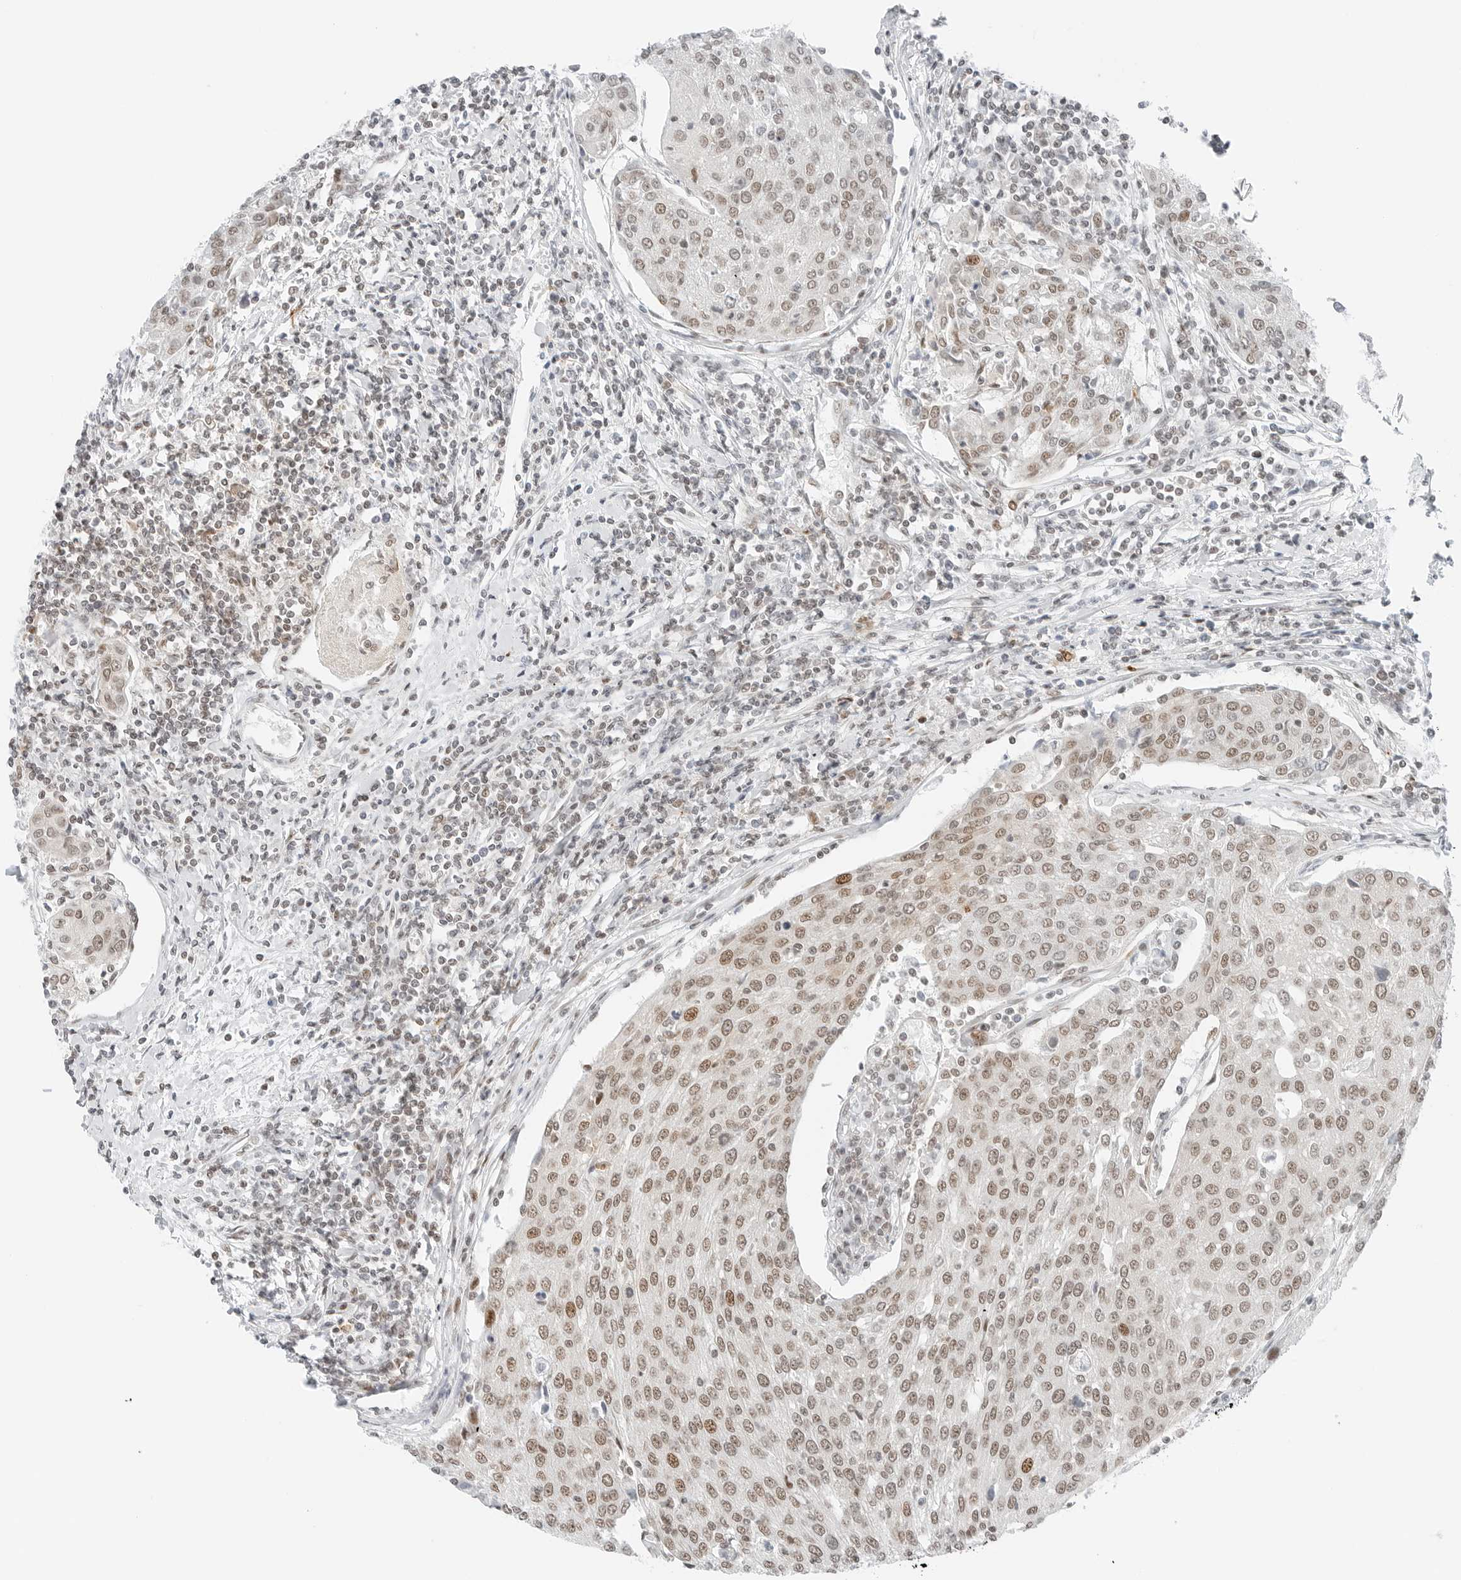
{"staining": {"intensity": "moderate", "quantity": "25%-75%", "location": "nuclear"}, "tissue": "urothelial cancer", "cell_type": "Tumor cells", "image_type": "cancer", "snomed": [{"axis": "morphology", "description": "Urothelial carcinoma, High grade"}, {"axis": "topography", "description": "Urinary bladder"}], "caption": "Immunohistochemistry (IHC) micrograph of human urothelial carcinoma (high-grade) stained for a protein (brown), which reveals medium levels of moderate nuclear staining in about 25%-75% of tumor cells.", "gene": "CRTC2", "patient": {"sex": "female", "age": 85}}